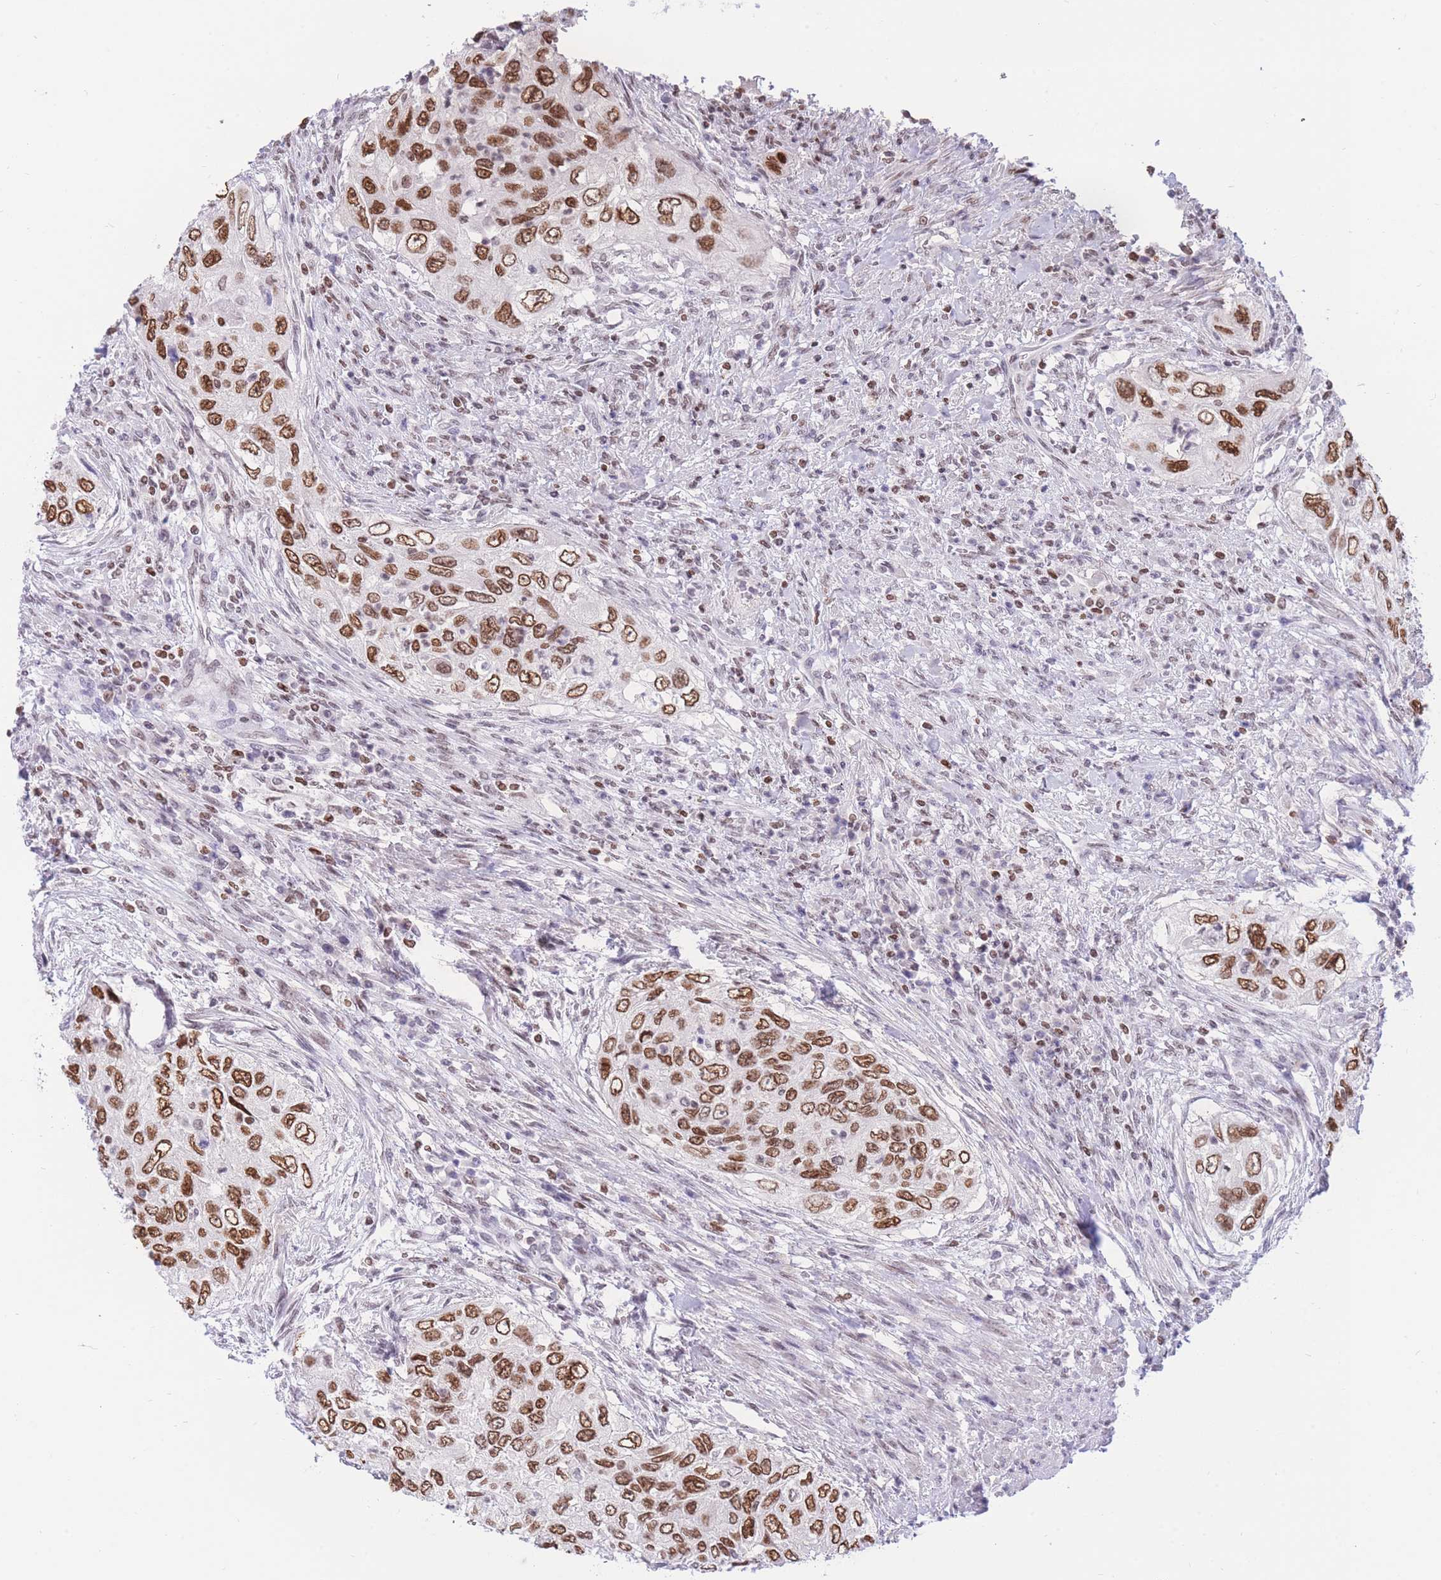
{"staining": {"intensity": "moderate", "quantity": ">75%", "location": "nuclear"}, "tissue": "urothelial cancer", "cell_type": "Tumor cells", "image_type": "cancer", "snomed": [{"axis": "morphology", "description": "Urothelial carcinoma, High grade"}, {"axis": "topography", "description": "Urinary bladder"}], "caption": "Human urothelial cancer stained with a brown dye exhibits moderate nuclear positive expression in about >75% of tumor cells.", "gene": "HMGN1", "patient": {"sex": "female", "age": 60}}